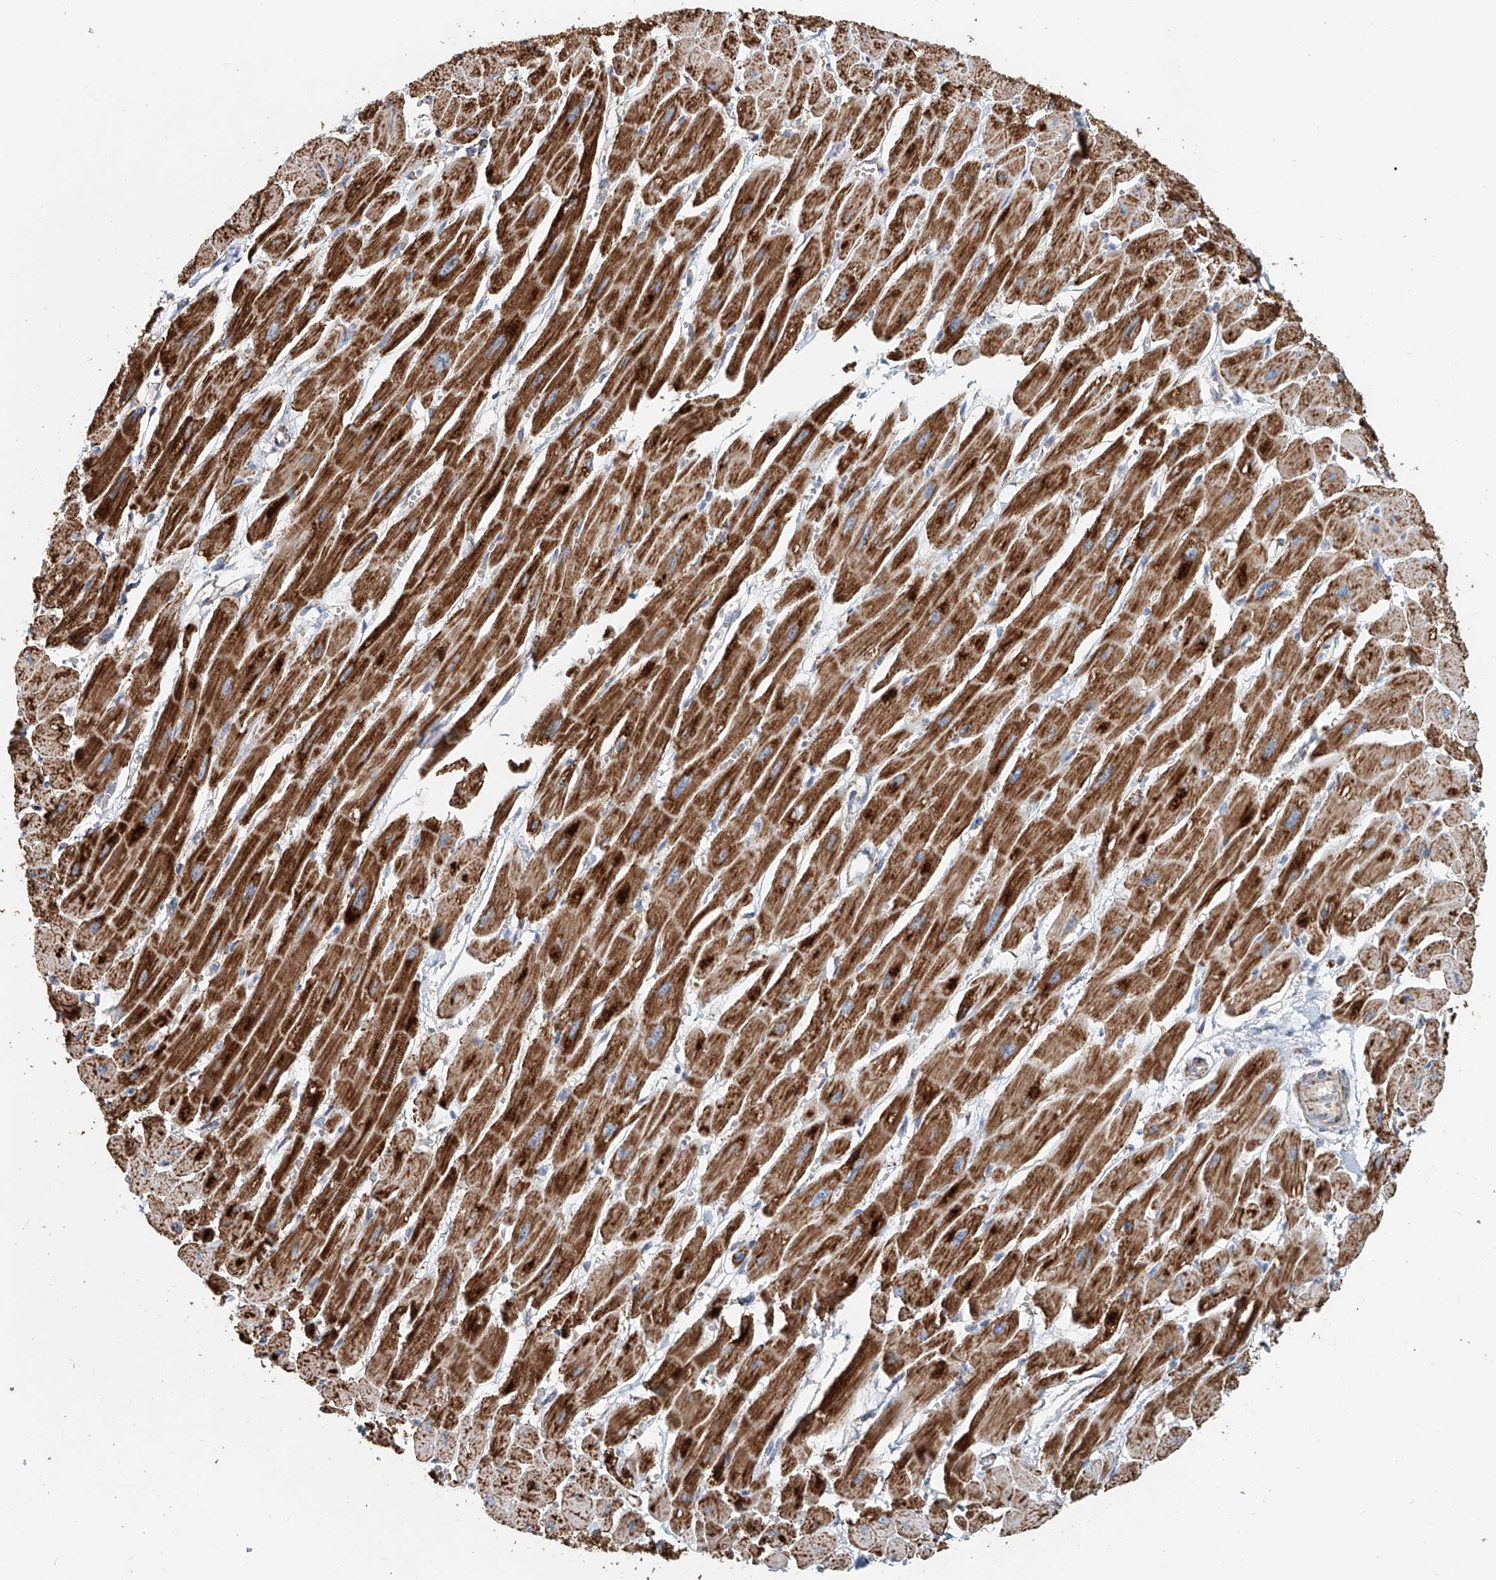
{"staining": {"intensity": "strong", "quantity": ">75%", "location": "cytoplasmic/membranous"}, "tissue": "heart muscle", "cell_type": "Cardiomyocytes", "image_type": "normal", "snomed": [{"axis": "morphology", "description": "Normal tissue, NOS"}, {"axis": "topography", "description": "Heart"}], "caption": "An immunohistochemistry image of benign tissue is shown. Protein staining in brown shows strong cytoplasmic/membranous positivity in heart muscle within cardiomyocytes.", "gene": "CARD10", "patient": {"sex": "female", "age": 54}}